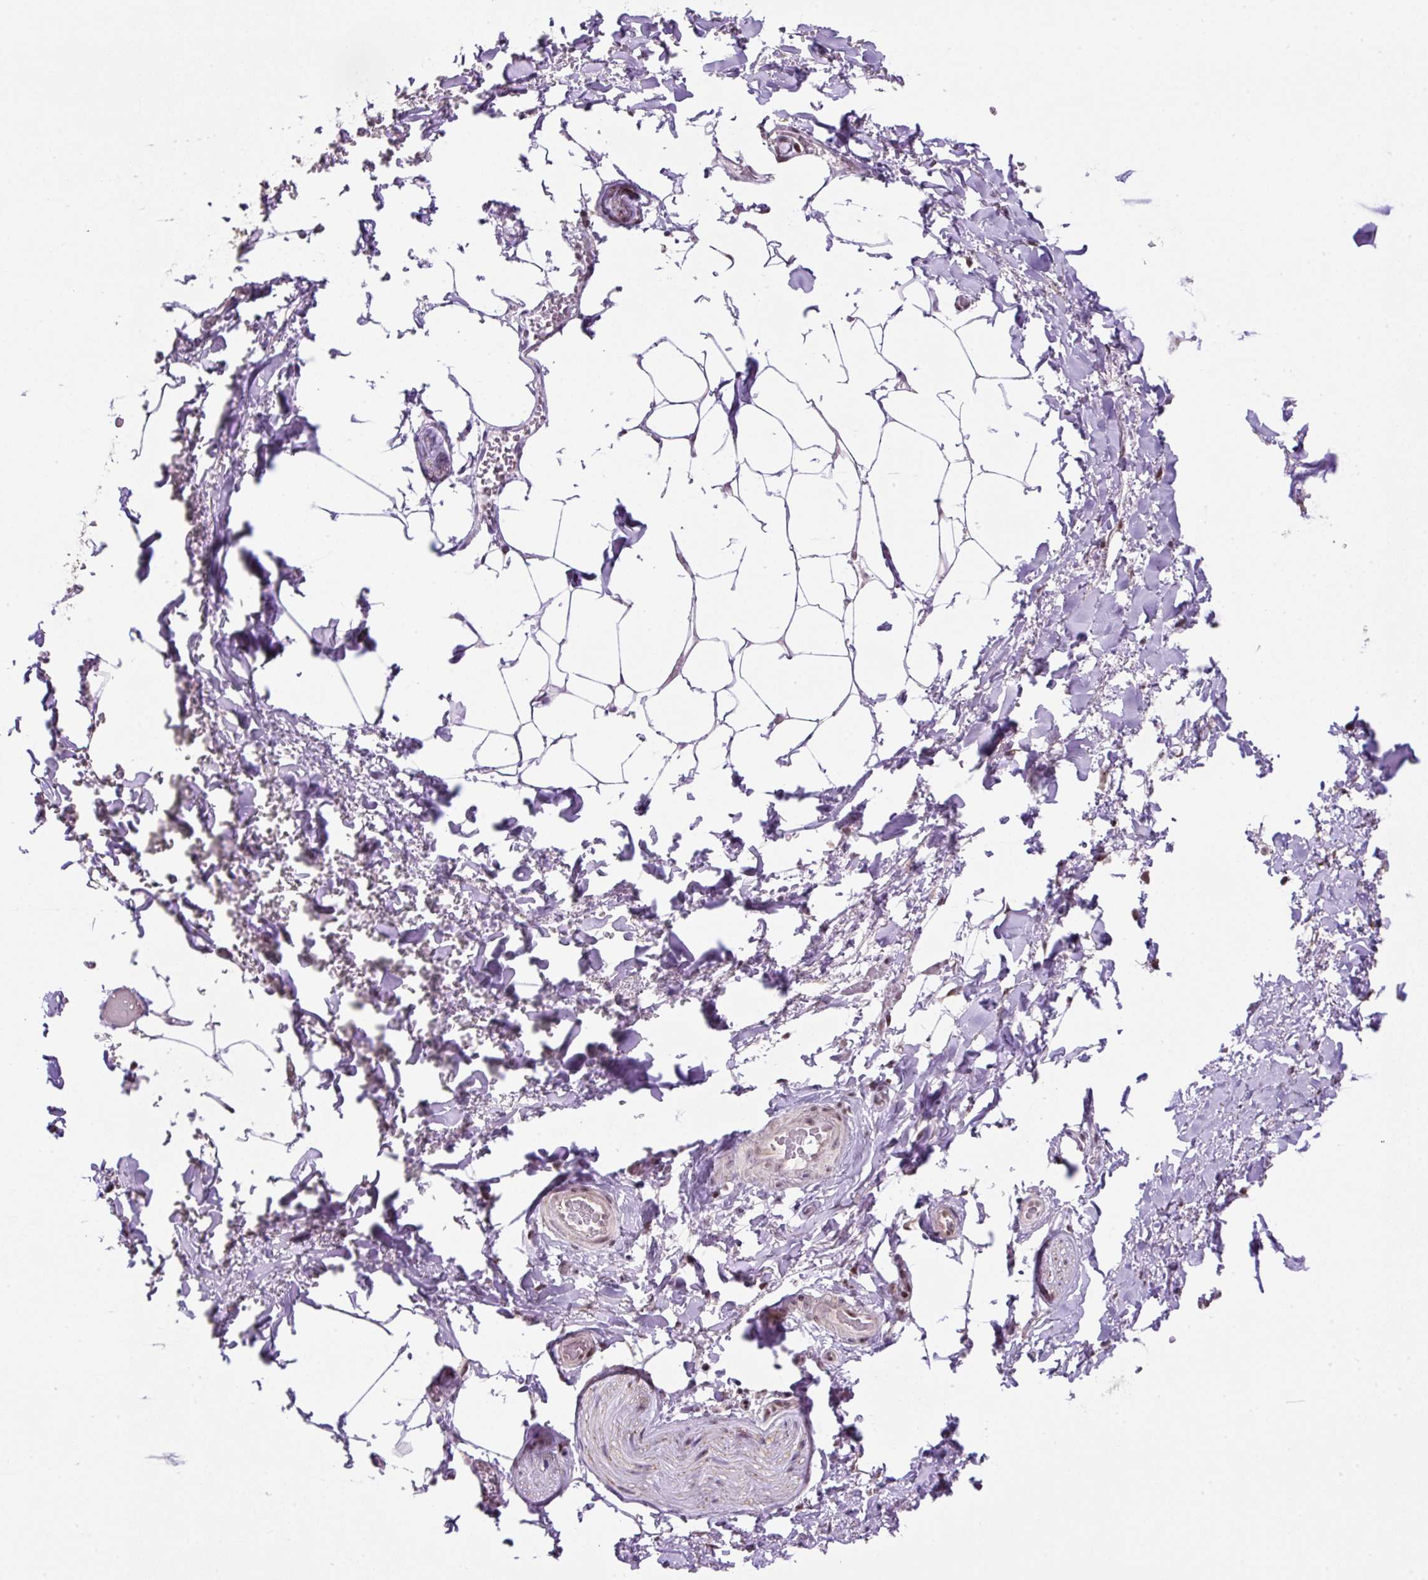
{"staining": {"intensity": "negative", "quantity": "none", "location": "none"}, "tissue": "adipose tissue", "cell_type": "Adipocytes", "image_type": "normal", "snomed": [{"axis": "morphology", "description": "Normal tissue, NOS"}, {"axis": "topography", "description": "Vagina"}, {"axis": "topography", "description": "Peripheral nerve tissue"}], "caption": "High magnification brightfield microscopy of normal adipose tissue stained with DAB (3,3'-diaminobenzidine) (brown) and counterstained with hematoxylin (blue): adipocytes show no significant staining.", "gene": "TAF1A", "patient": {"sex": "female", "age": 71}}